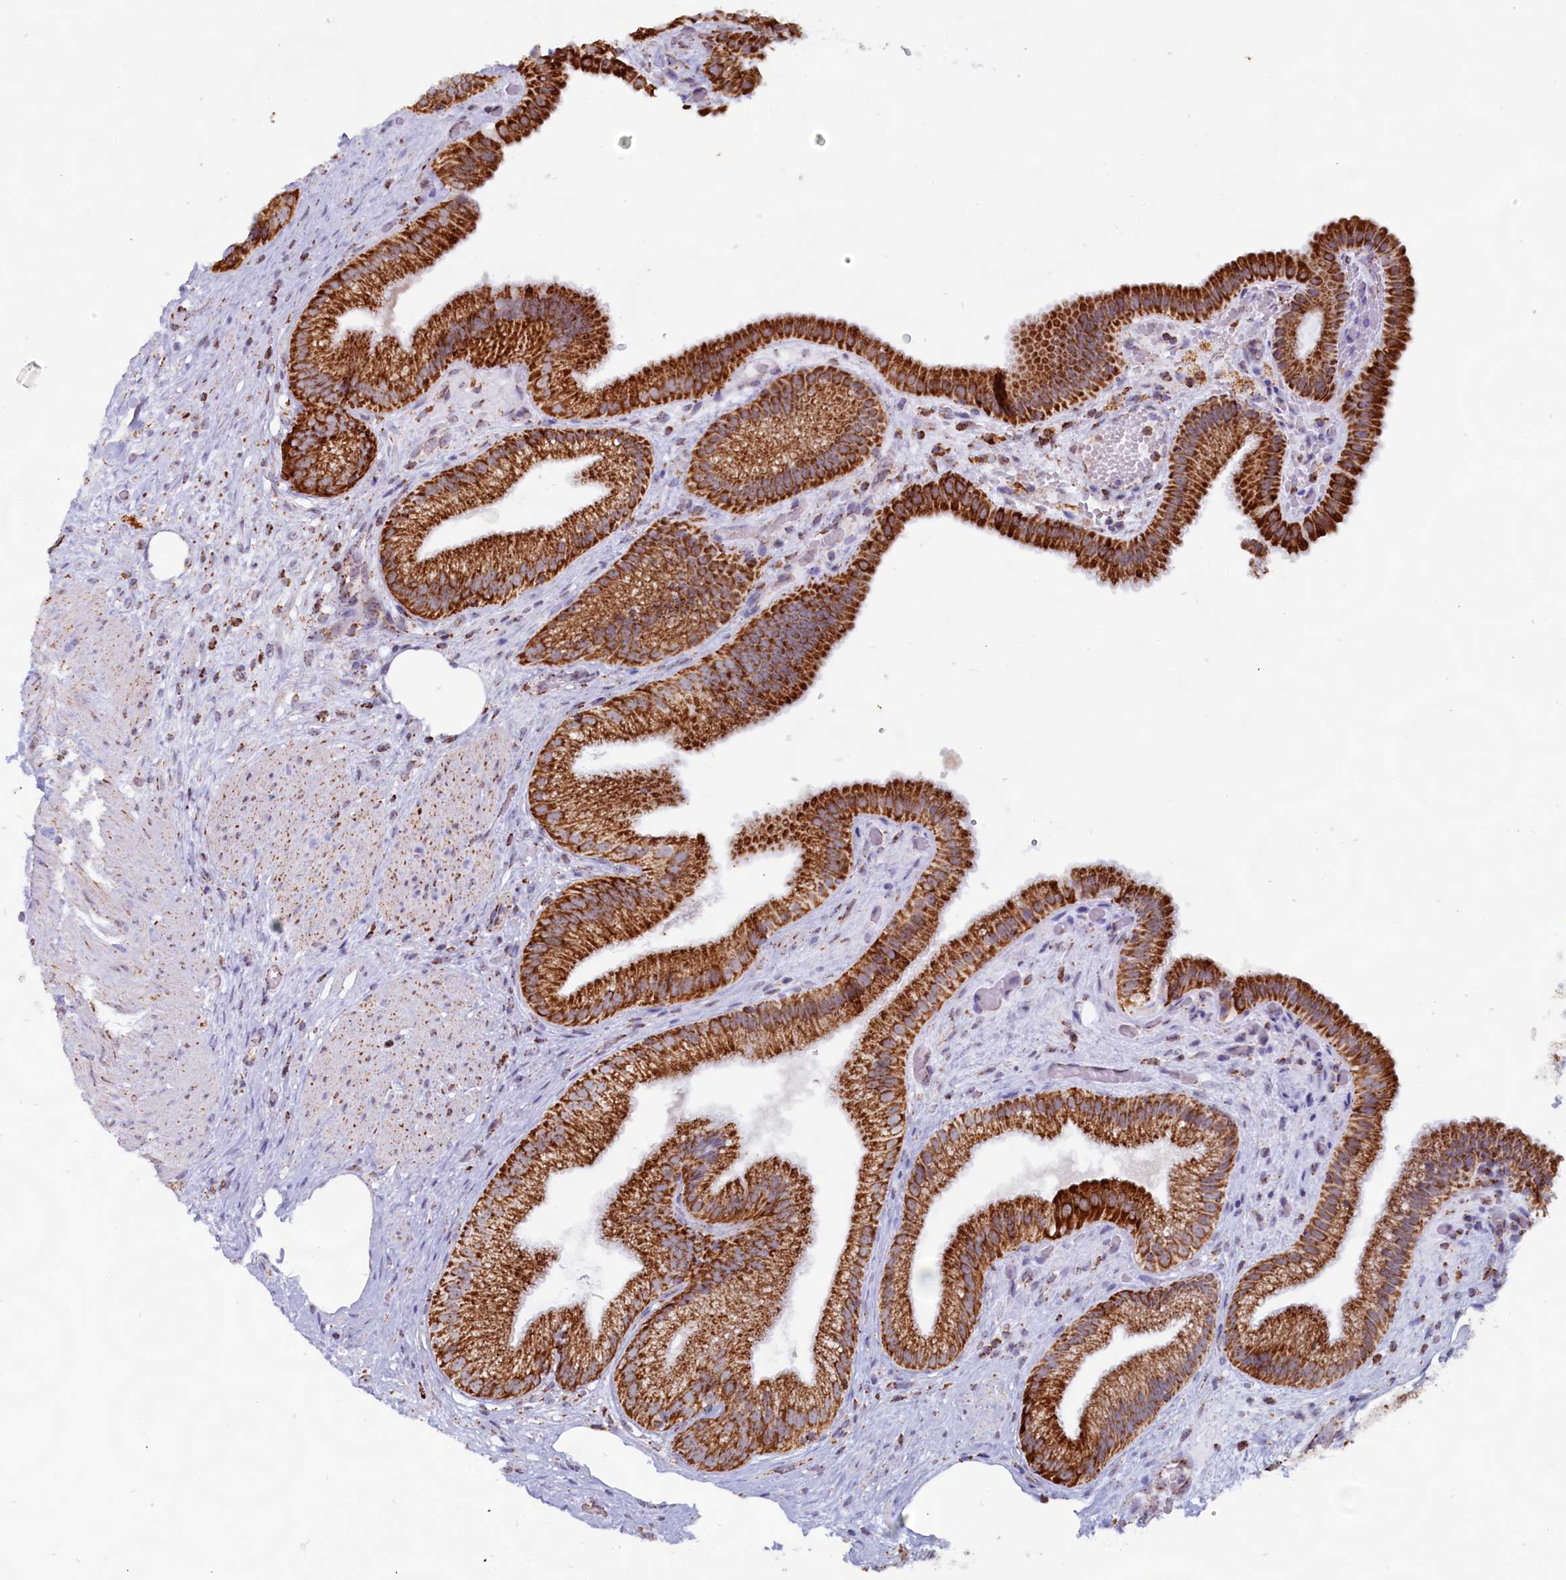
{"staining": {"intensity": "strong", "quantity": ">75%", "location": "cytoplasmic/membranous"}, "tissue": "gallbladder", "cell_type": "Glandular cells", "image_type": "normal", "snomed": [{"axis": "morphology", "description": "Normal tissue, NOS"}, {"axis": "morphology", "description": "Inflammation, NOS"}, {"axis": "topography", "description": "Gallbladder"}], "caption": "Protein staining of unremarkable gallbladder demonstrates strong cytoplasmic/membranous staining in about >75% of glandular cells. (Brightfield microscopy of DAB IHC at high magnification).", "gene": "C1D", "patient": {"sex": "male", "age": 51}}